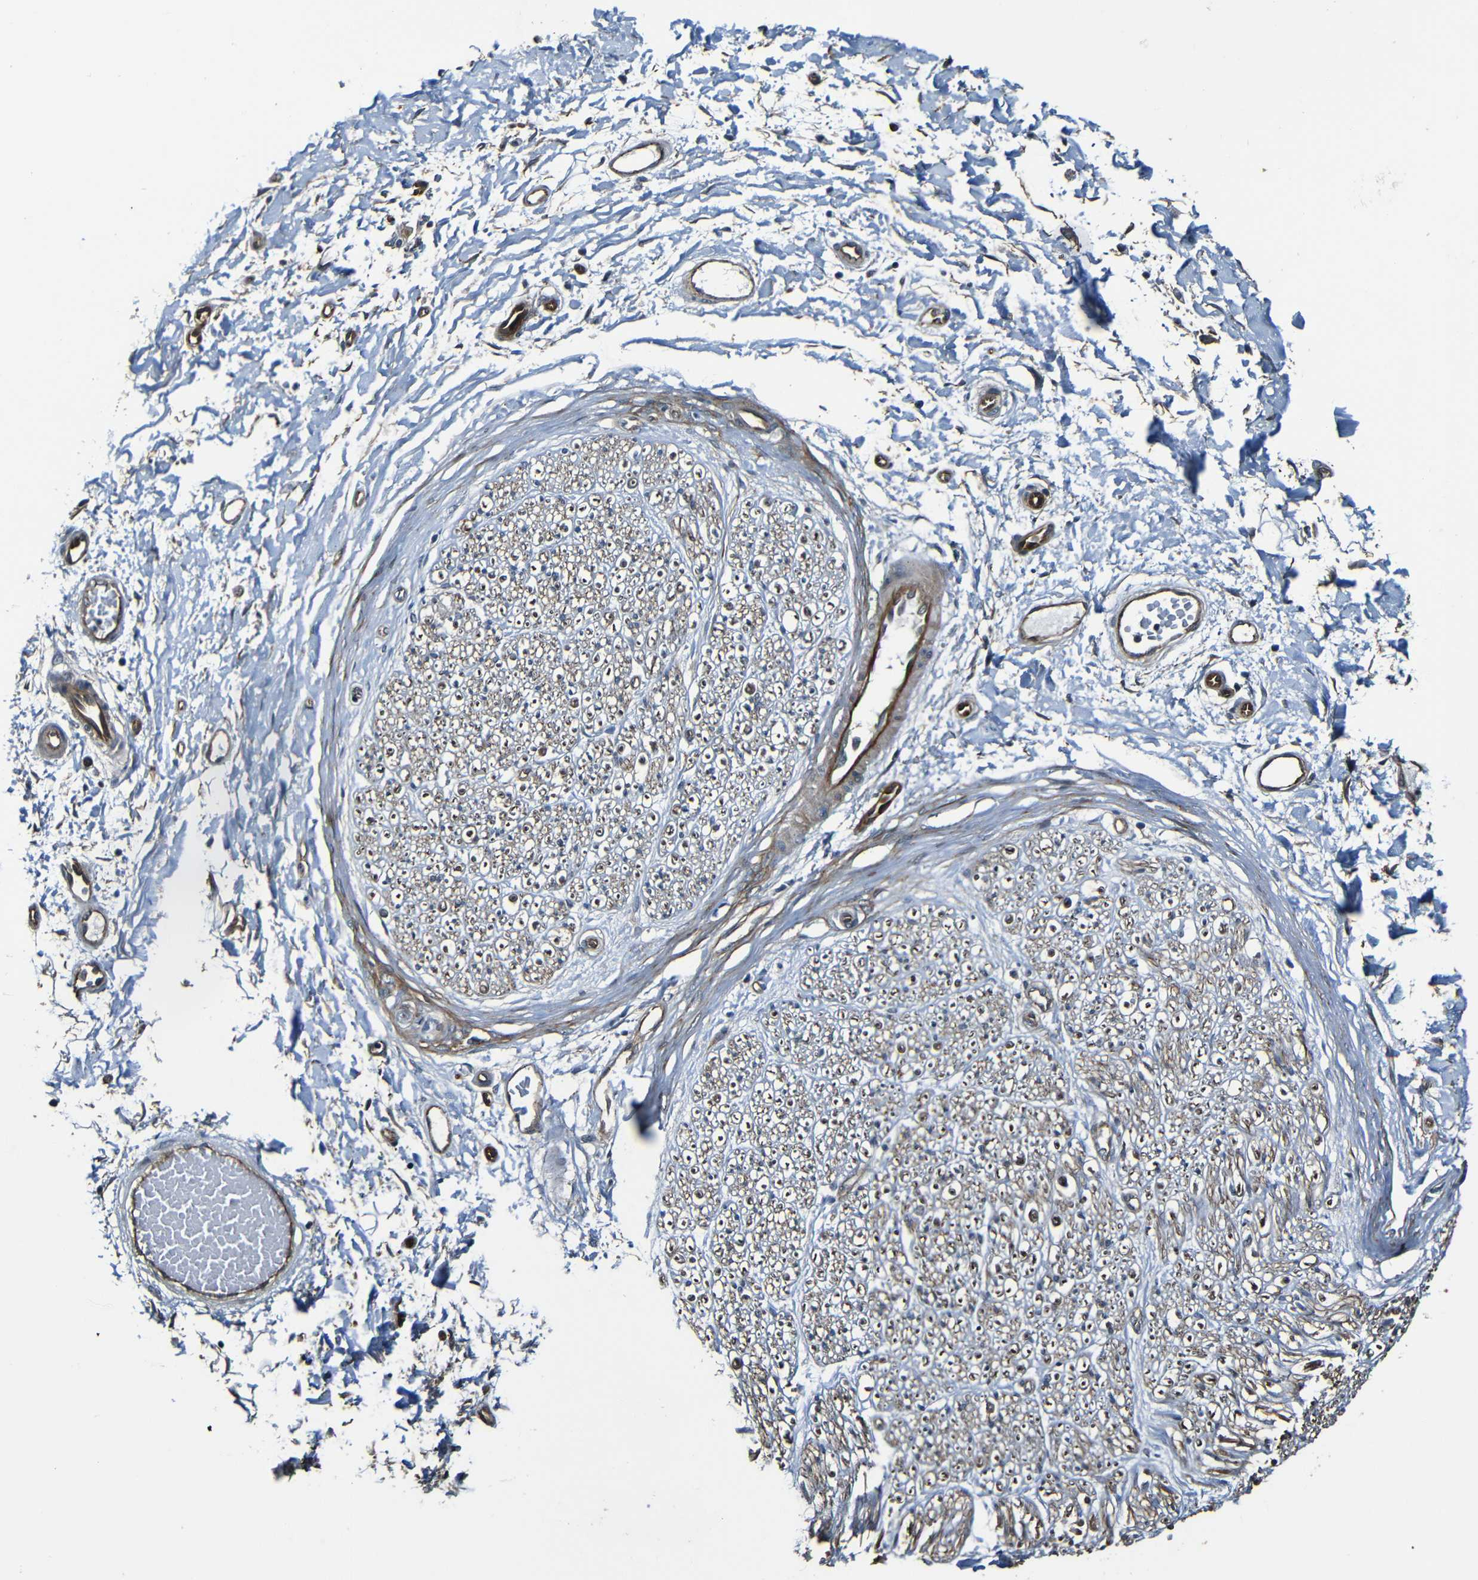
{"staining": {"intensity": "weak", "quantity": ">75%", "location": "cytoplasmic/membranous"}, "tissue": "adipose tissue", "cell_type": "Adipocytes", "image_type": "normal", "snomed": [{"axis": "morphology", "description": "Normal tissue, NOS"}, {"axis": "morphology", "description": "Squamous cell carcinoma, NOS"}, {"axis": "topography", "description": "Skin"}, {"axis": "topography", "description": "Peripheral nerve tissue"}], "caption": "Protein analysis of normal adipose tissue reveals weak cytoplasmic/membranous staining in about >75% of adipocytes.", "gene": "LGR5", "patient": {"sex": "male", "age": 83}}